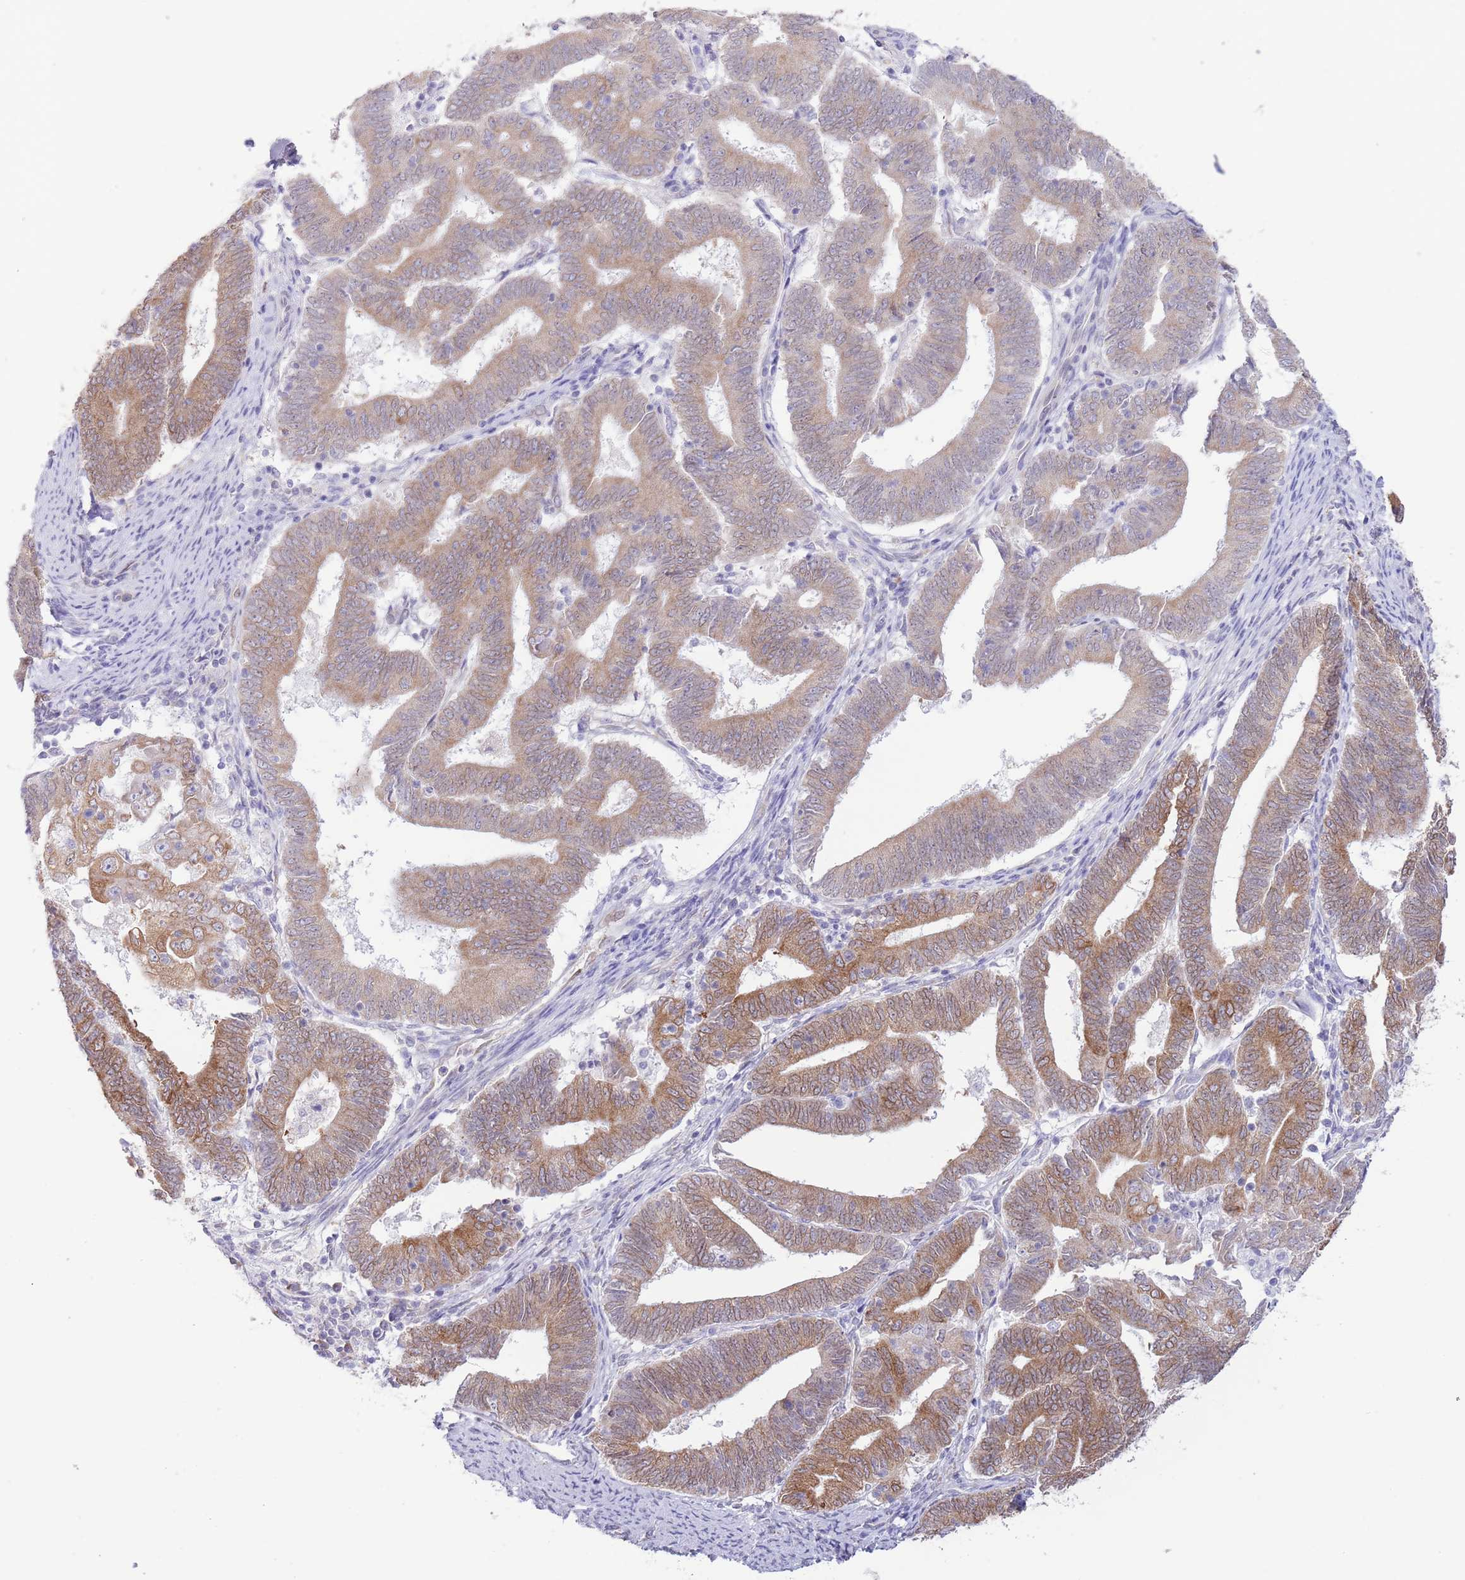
{"staining": {"intensity": "moderate", "quantity": ">75%", "location": "cytoplasmic/membranous"}, "tissue": "endometrial cancer", "cell_type": "Tumor cells", "image_type": "cancer", "snomed": [{"axis": "morphology", "description": "Adenocarcinoma, NOS"}, {"axis": "topography", "description": "Endometrium"}], "caption": "Human endometrial adenocarcinoma stained with a protein marker exhibits moderate staining in tumor cells.", "gene": "EBPL", "patient": {"sex": "female", "age": 70}}